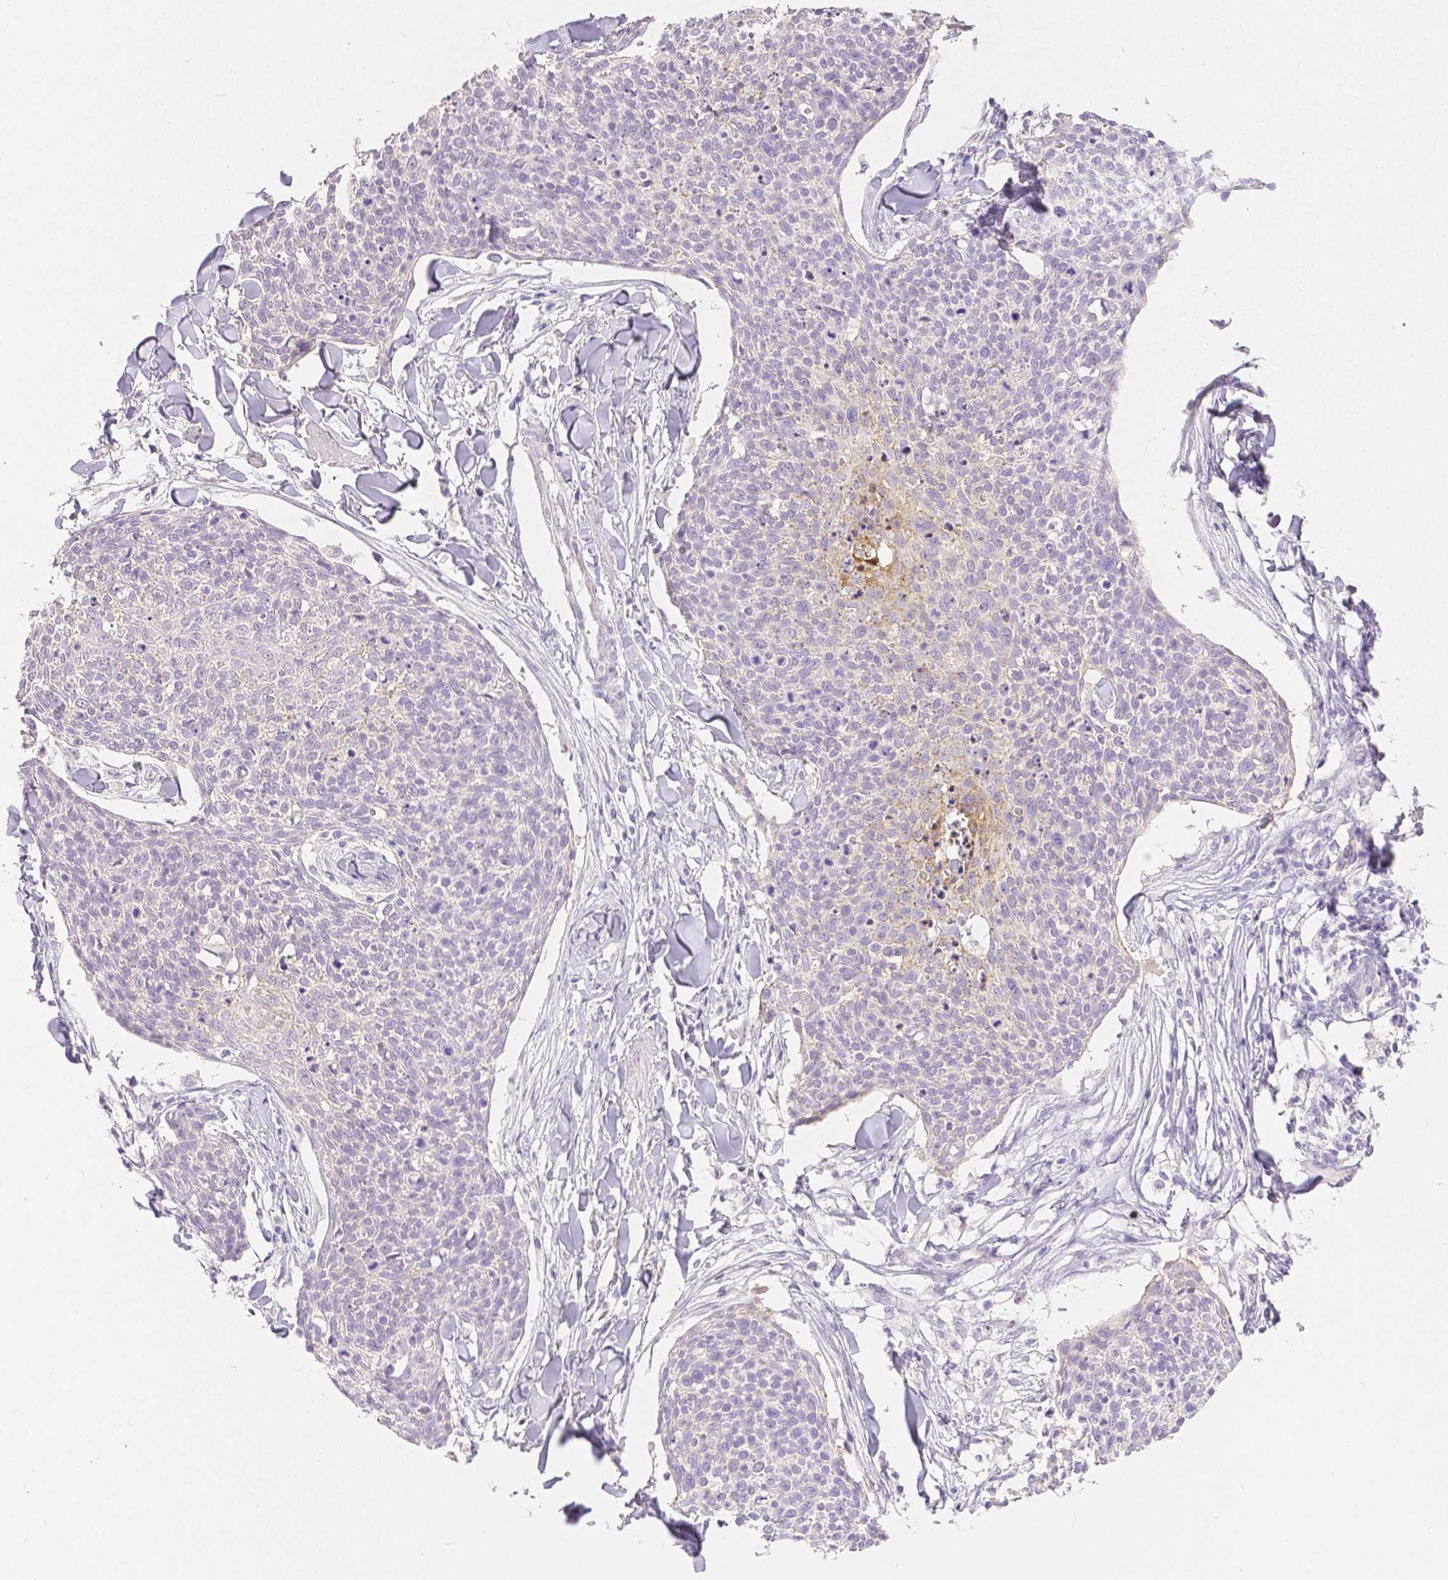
{"staining": {"intensity": "negative", "quantity": "none", "location": "none"}, "tissue": "skin cancer", "cell_type": "Tumor cells", "image_type": "cancer", "snomed": [{"axis": "morphology", "description": "Squamous cell carcinoma, NOS"}, {"axis": "topography", "description": "Skin"}, {"axis": "topography", "description": "Vulva"}], "caption": "Tumor cells are negative for protein expression in human skin cancer.", "gene": "OCLN", "patient": {"sex": "female", "age": 75}}